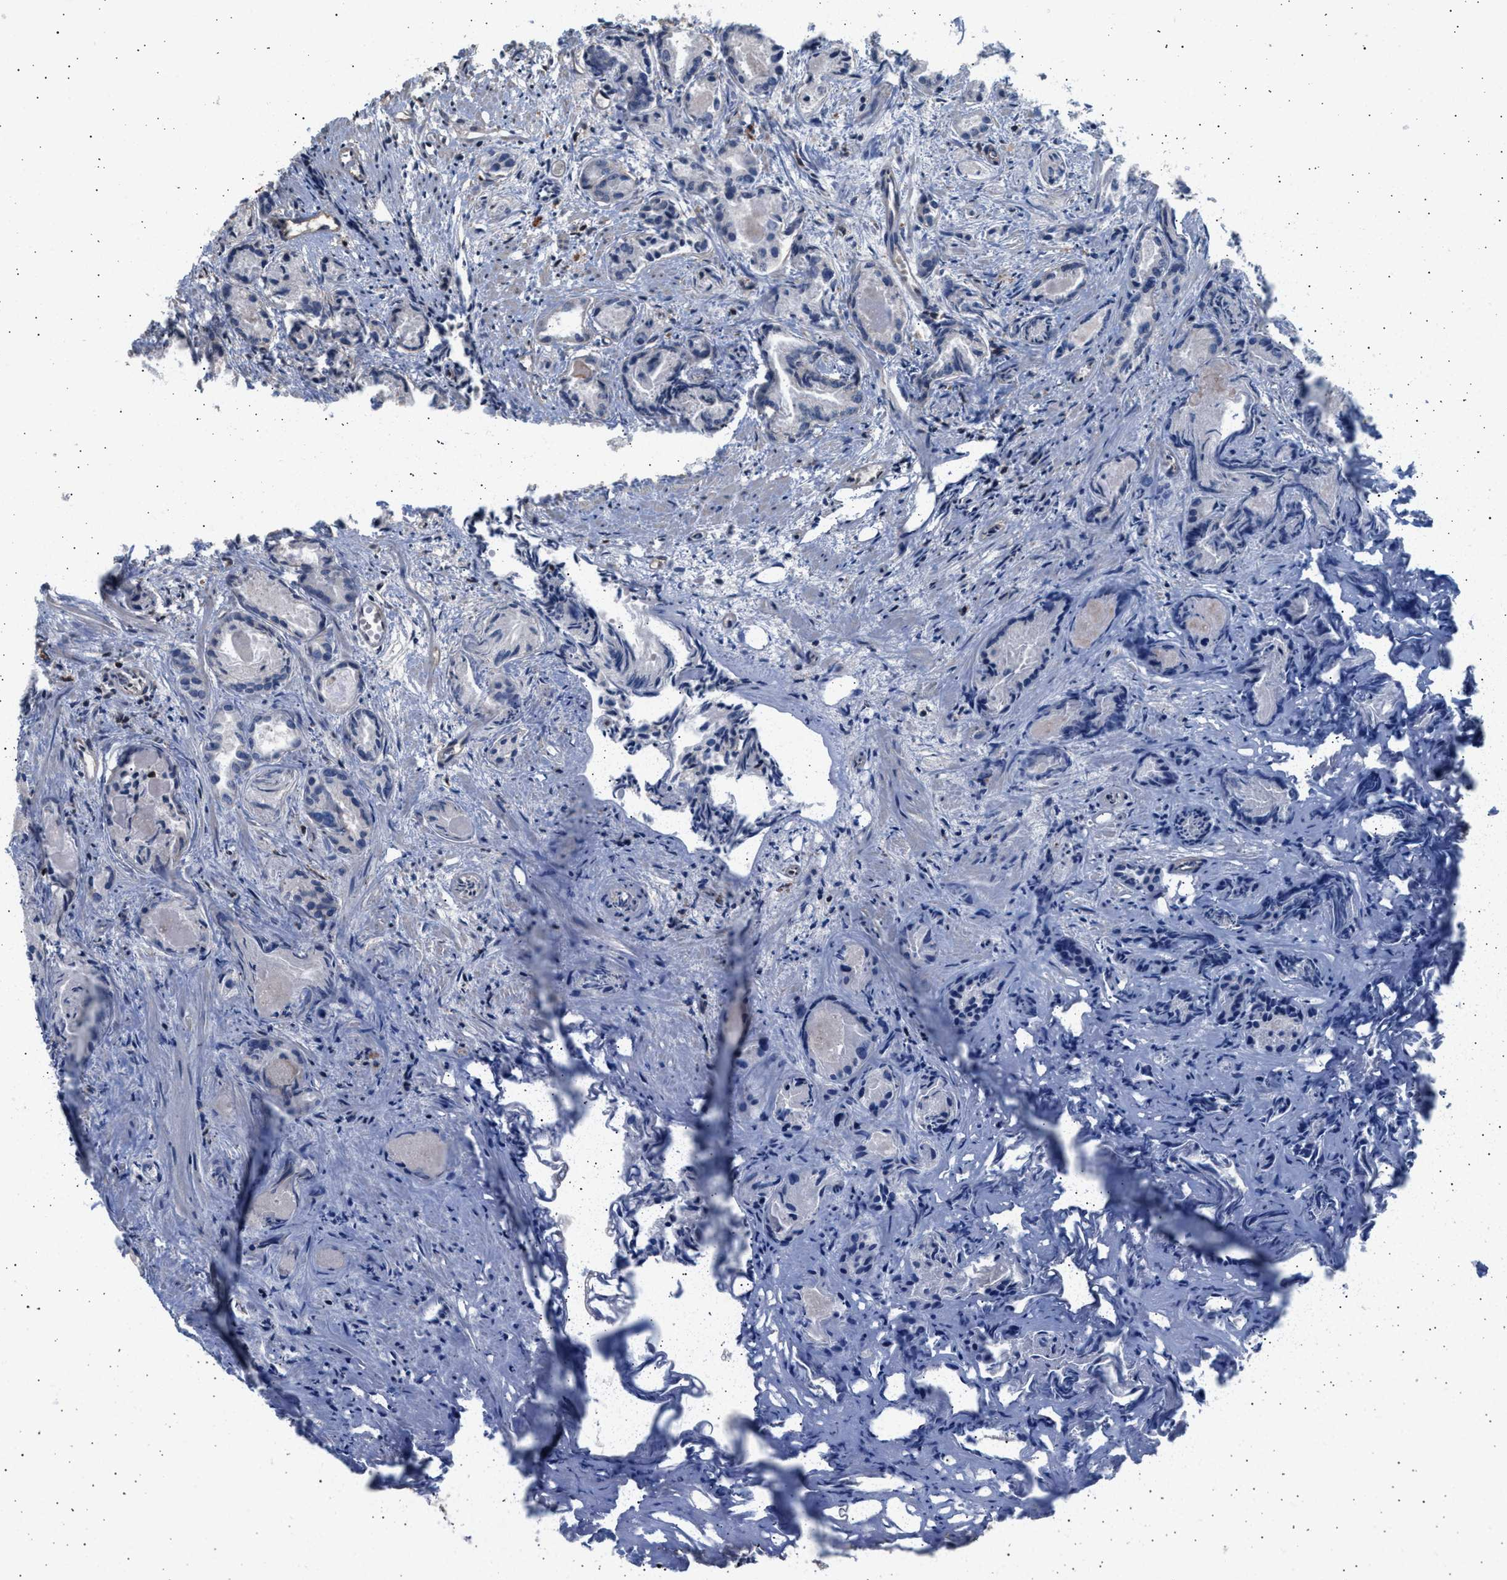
{"staining": {"intensity": "negative", "quantity": "none", "location": "none"}, "tissue": "prostate cancer", "cell_type": "Tumor cells", "image_type": "cancer", "snomed": [{"axis": "morphology", "description": "Adenocarcinoma, Low grade"}, {"axis": "topography", "description": "Prostate"}], "caption": "Immunohistochemistry histopathology image of neoplastic tissue: human prostate cancer (adenocarcinoma (low-grade)) stained with DAB (3,3'-diaminobenzidine) displays no significant protein staining in tumor cells. (DAB immunohistochemistry (IHC) visualized using brightfield microscopy, high magnification).", "gene": "GRAP2", "patient": {"sex": "male", "age": 72}}